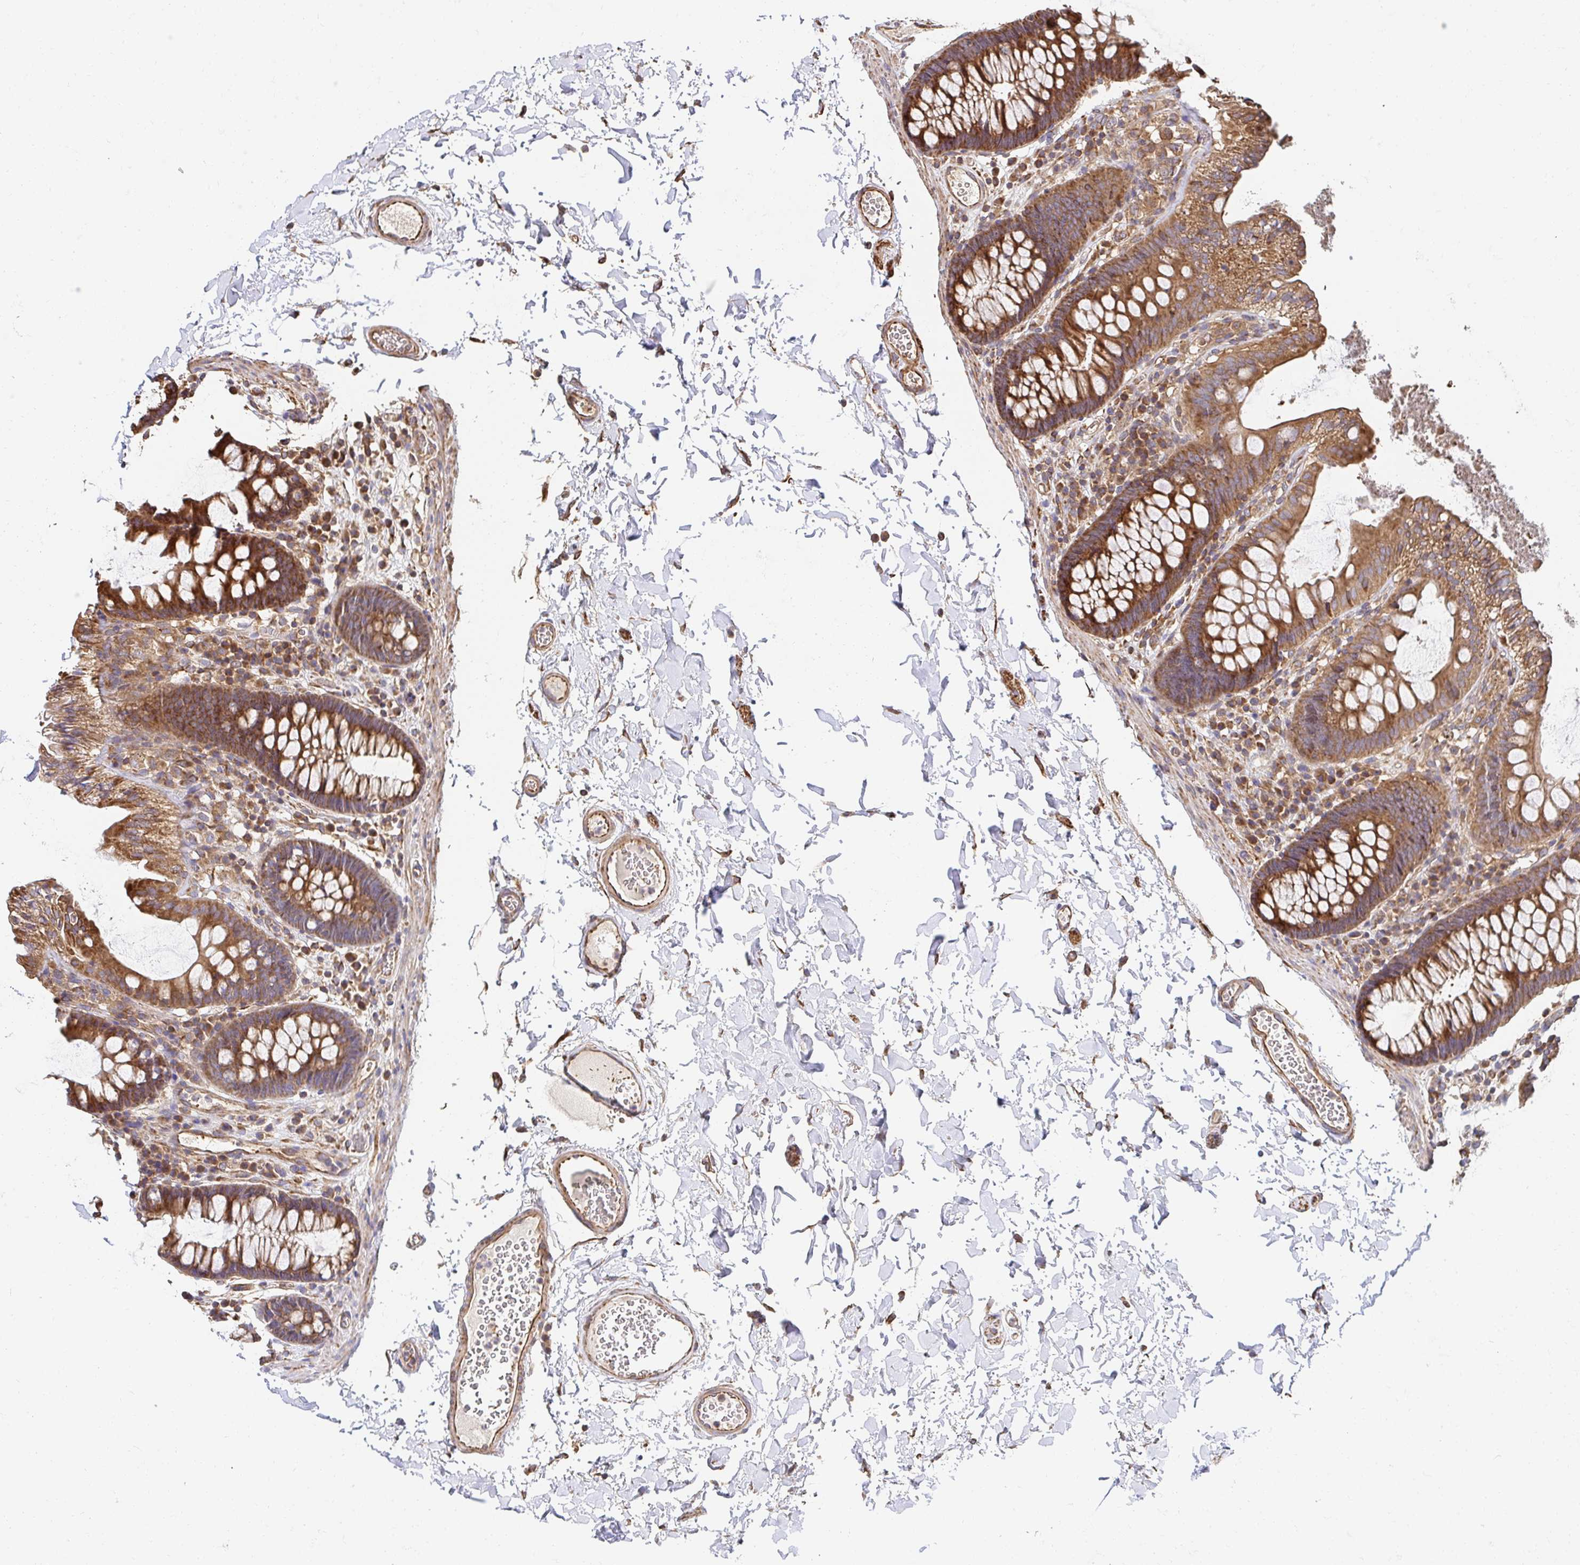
{"staining": {"intensity": "moderate", "quantity": ">75%", "location": "cytoplasmic/membranous"}, "tissue": "colon", "cell_type": "Endothelial cells", "image_type": "normal", "snomed": [{"axis": "morphology", "description": "Normal tissue, NOS"}, {"axis": "topography", "description": "Colon"}, {"axis": "topography", "description": "Peripheral nerve tissue"}], "caption": "A medium amount of moderate cytoplasmic/membranous positivity is appreciated in approximately >75% of endothelial cells in unremarkable colon. (brown staining indicates protein expression, while blue staining denotes nuclei).", "gene": "APBB1", "patient": {"sex": "male", "age": 84}}